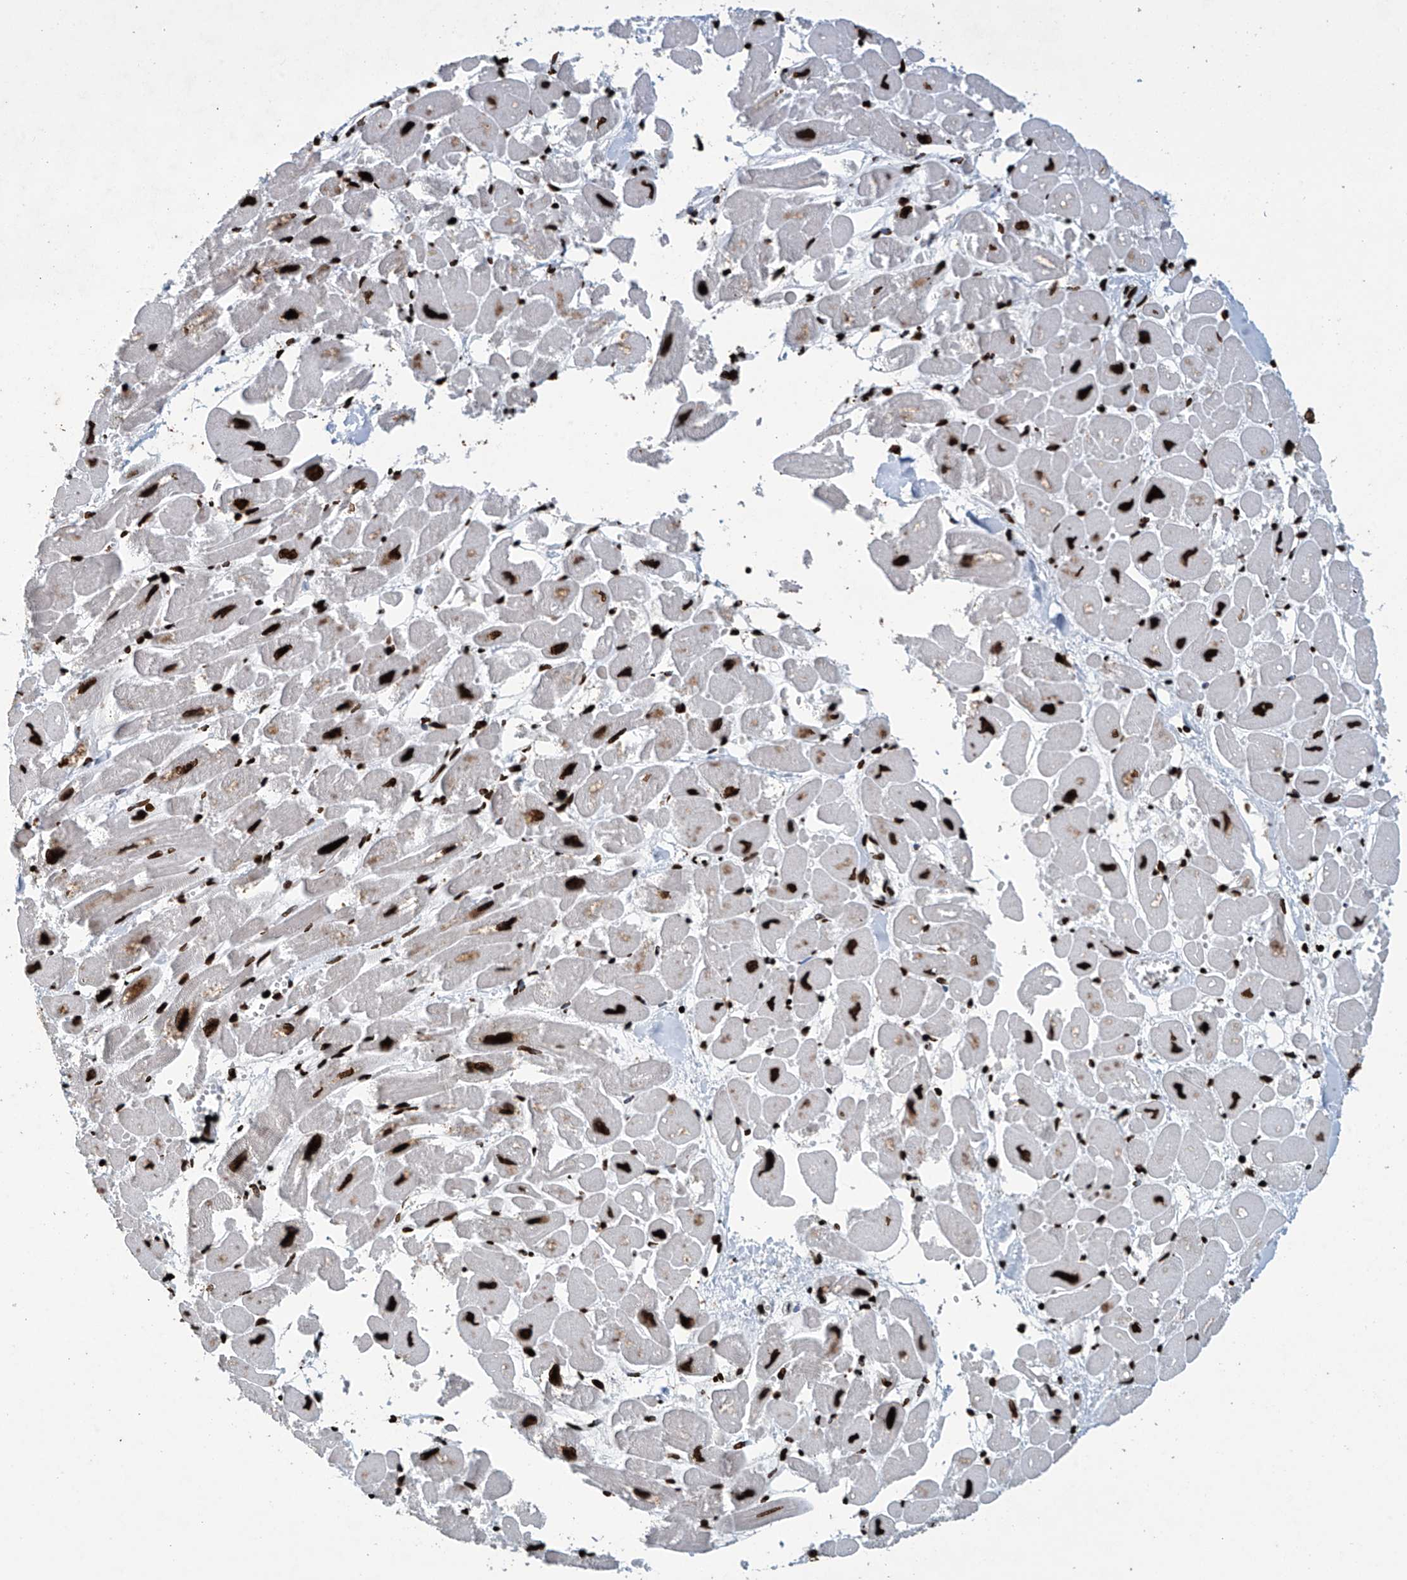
{"staining": {"intensity": "strong", "quantity": ">75%", "location": "nuclear"}, "tissue": "heart muscle", "cell_type": "Cardiomyocytes", "image_type": "normal", "snomed": [{"axis": "morphology", "description": "Normal tissue, NOS"}, {"axis": "topography", "description": "Heart"}], "caption": "Approximately >75% of cardiomyocytes in normal heart muscle exhibit strong nuclear protein expression as visualized by brown immunohistochemical staining.", "gene": "H4C16", "patient": {"sex": "male", "age": 54}}